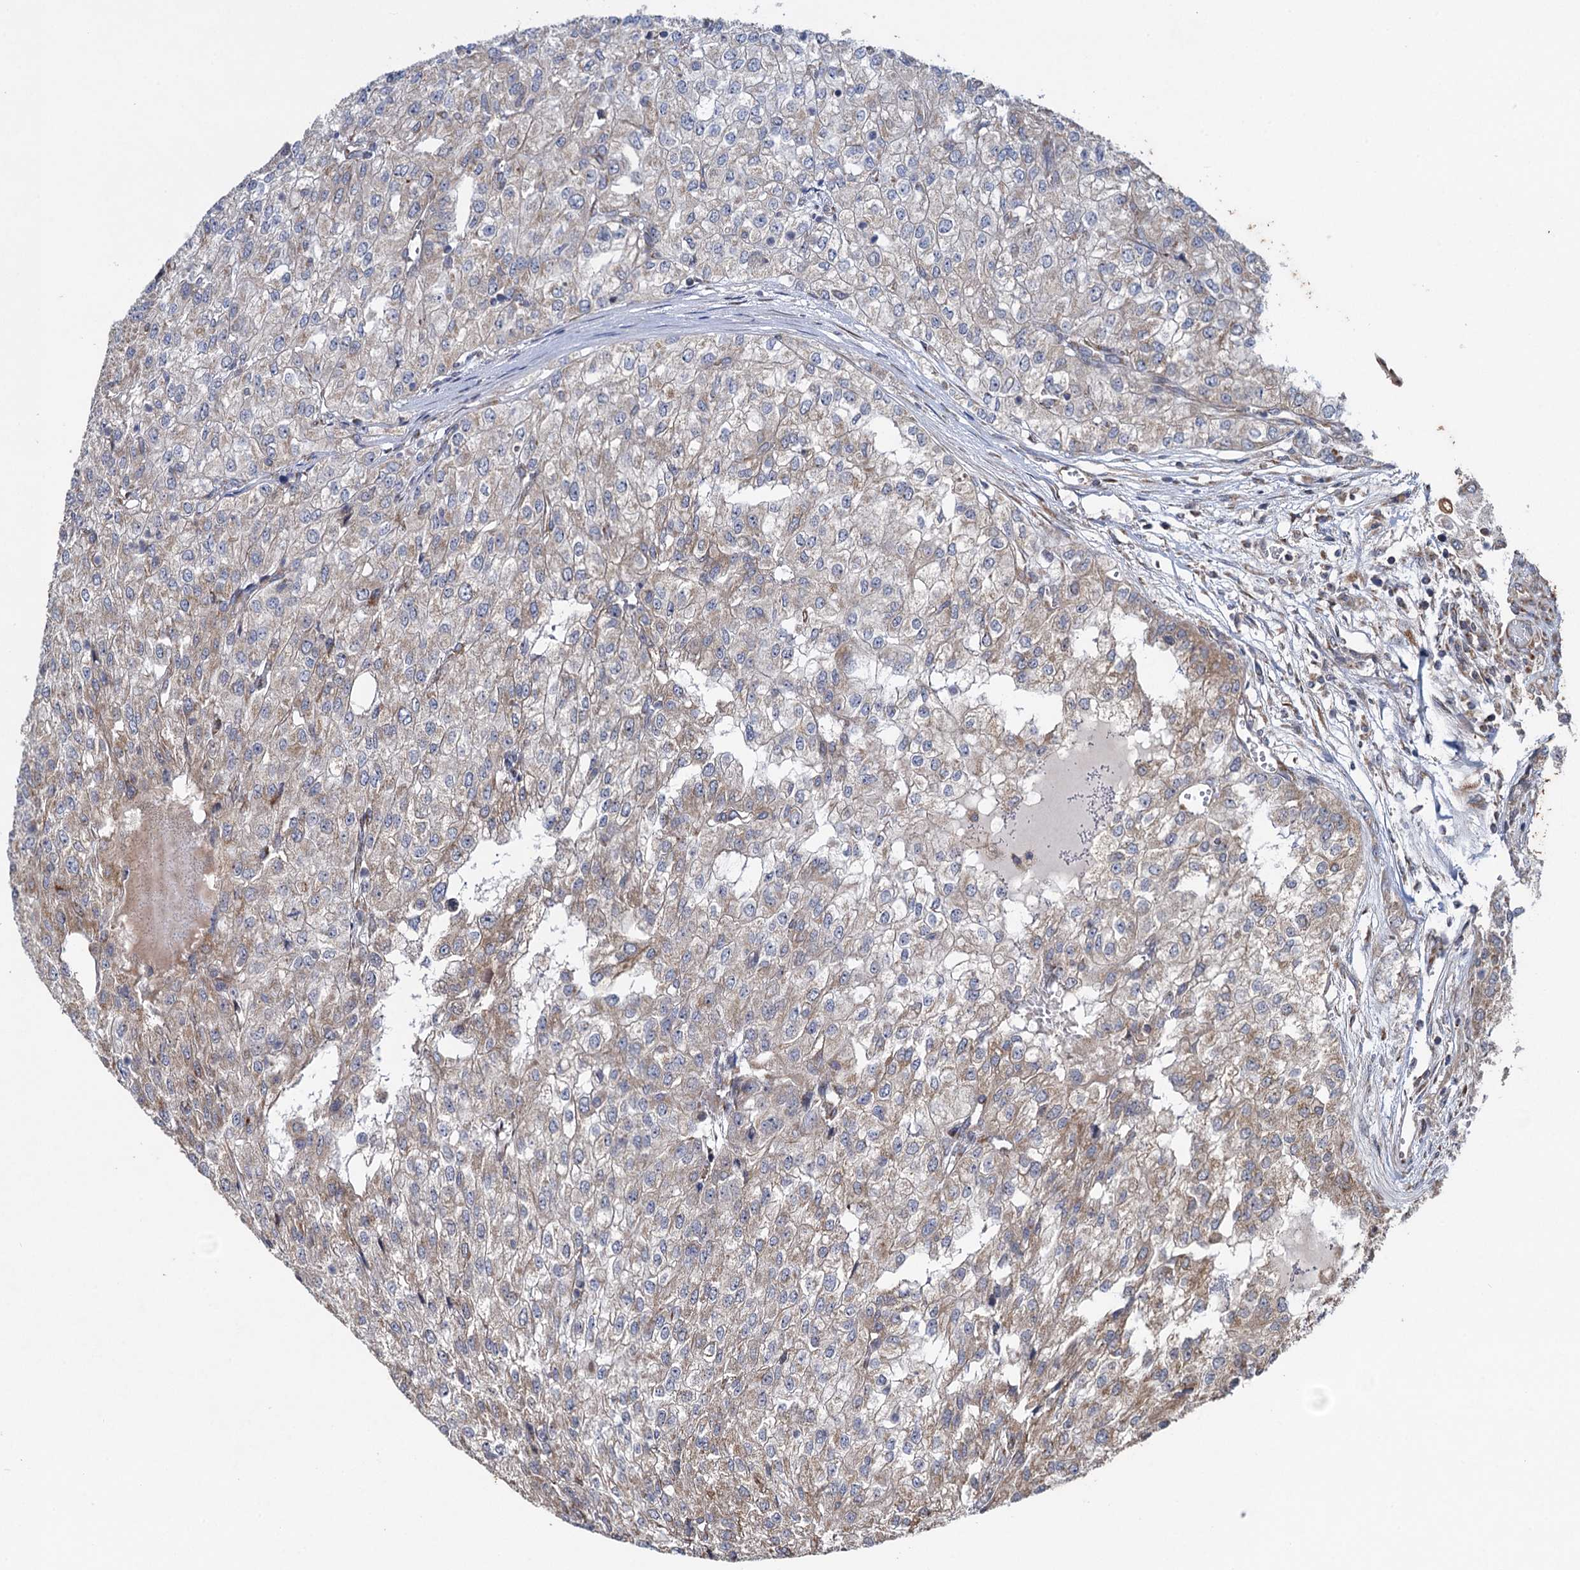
{"staining": {"intensity": "weak", "quantity": "<25%", "location": "cytoplasmic/membranous"}, "tissue": "renal cancer", "cell_type": "Tumor cells", "image_type": "cancer", "snomed": [{"axis": "morphology", "description": "Adenocarcinoma, NOS"}, {"axis": "topography", "description": "Kidney"}], "caption": "Immunohistochemistry histopathology image of renal cancer stained for a protein (brown), which demonstrates no expression in tumor cells.", "gene": "HAUS1", "patient": {"sex": "female", "age": 54}}